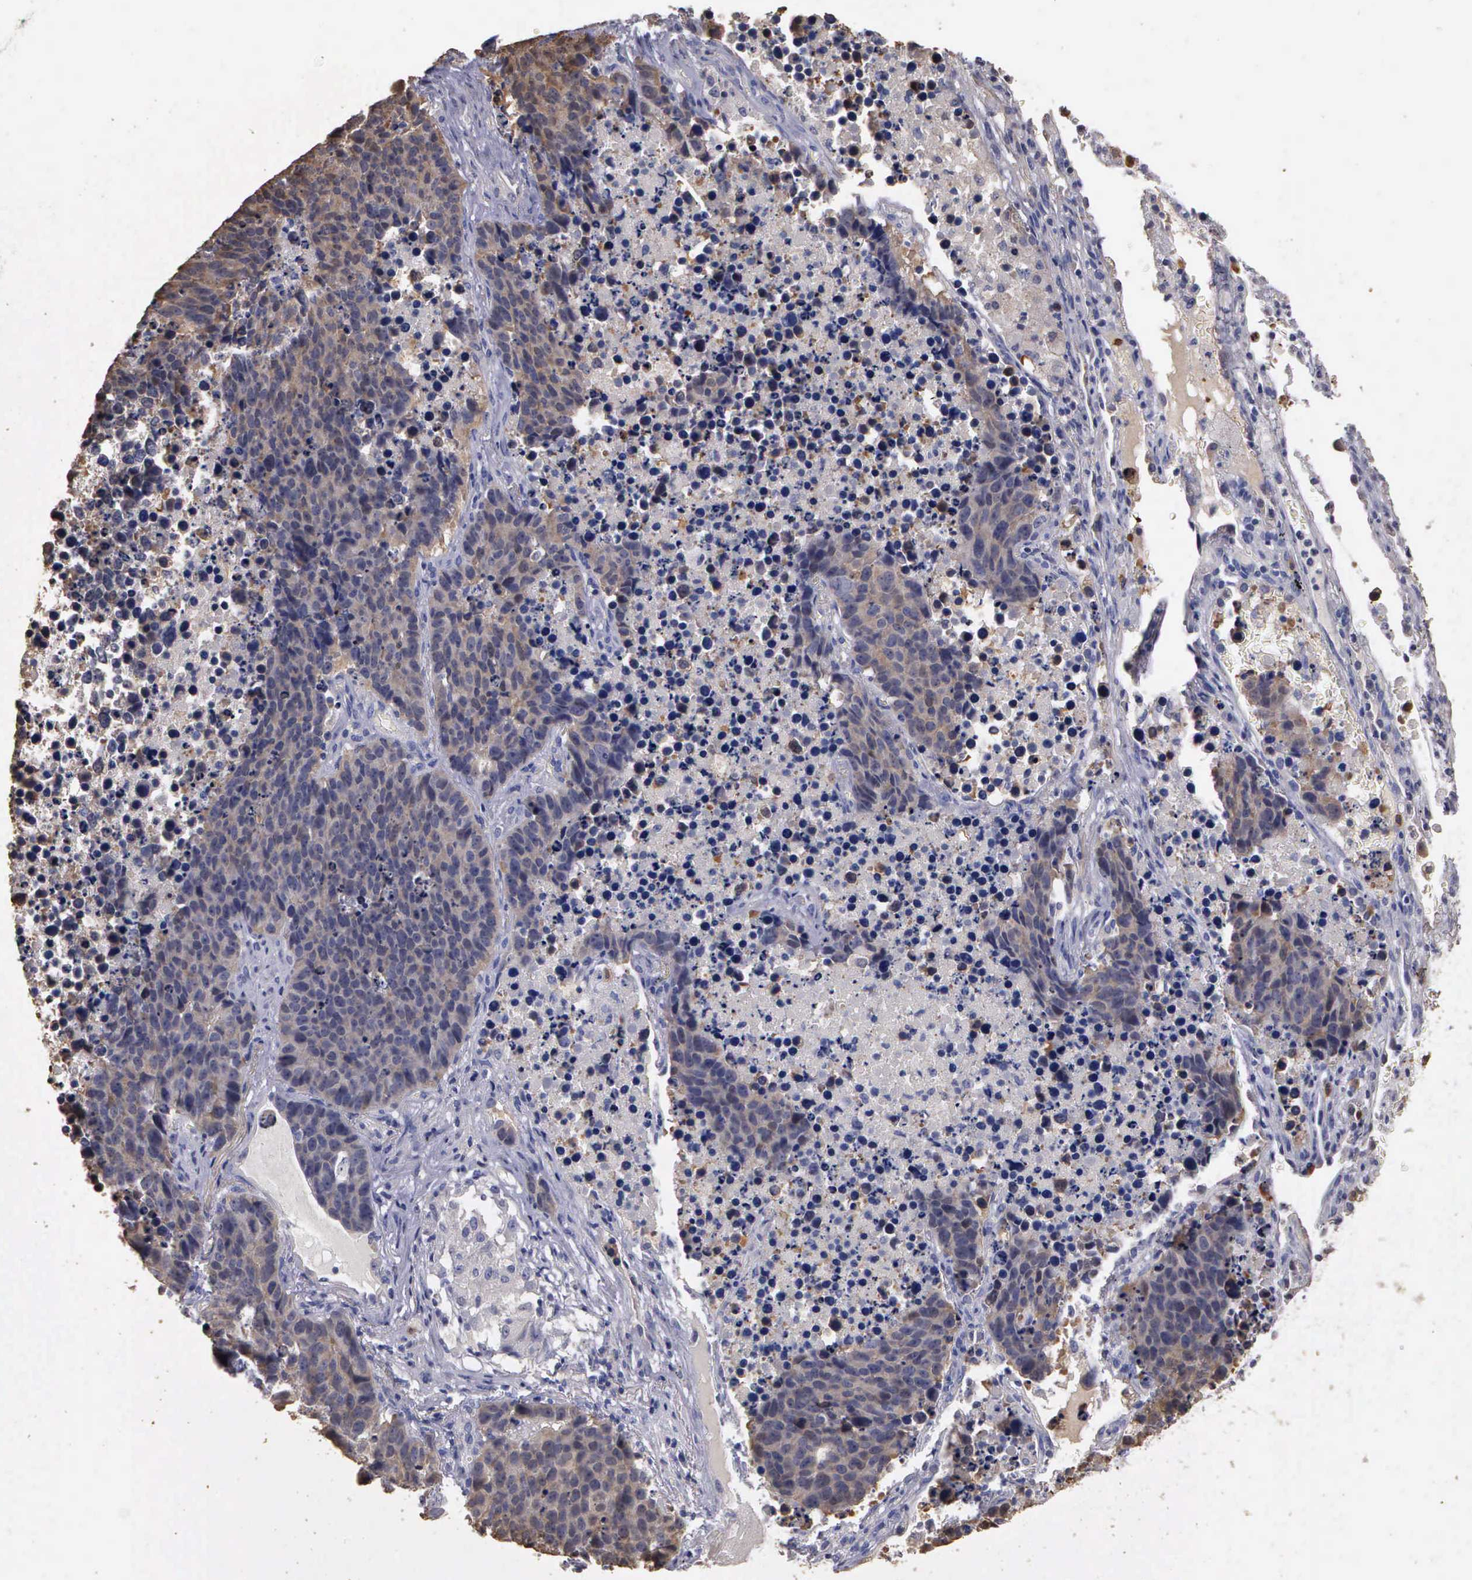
{"staining": {"intensity": "weak", "quantity": "25%-75%", "location": "cytoplasmic/membranous"}, "tissue": "lung cancer", "cell_type": "Tumor cells", "image_type": "cancer", "snomed": [{"axis": "morphology", "description": "Carcinoid, malignant, NOS"}, {"axis": "topography", "description": "Lung"}], "caption": "This histopathology image shows IHC staining of lung malignant carcinoid, with low weak cytoplasmic/membranous staining in about 25%-75% of tumor cells.", "gene": "ENO3", "patient": {"sex": "male", "age": 60}}